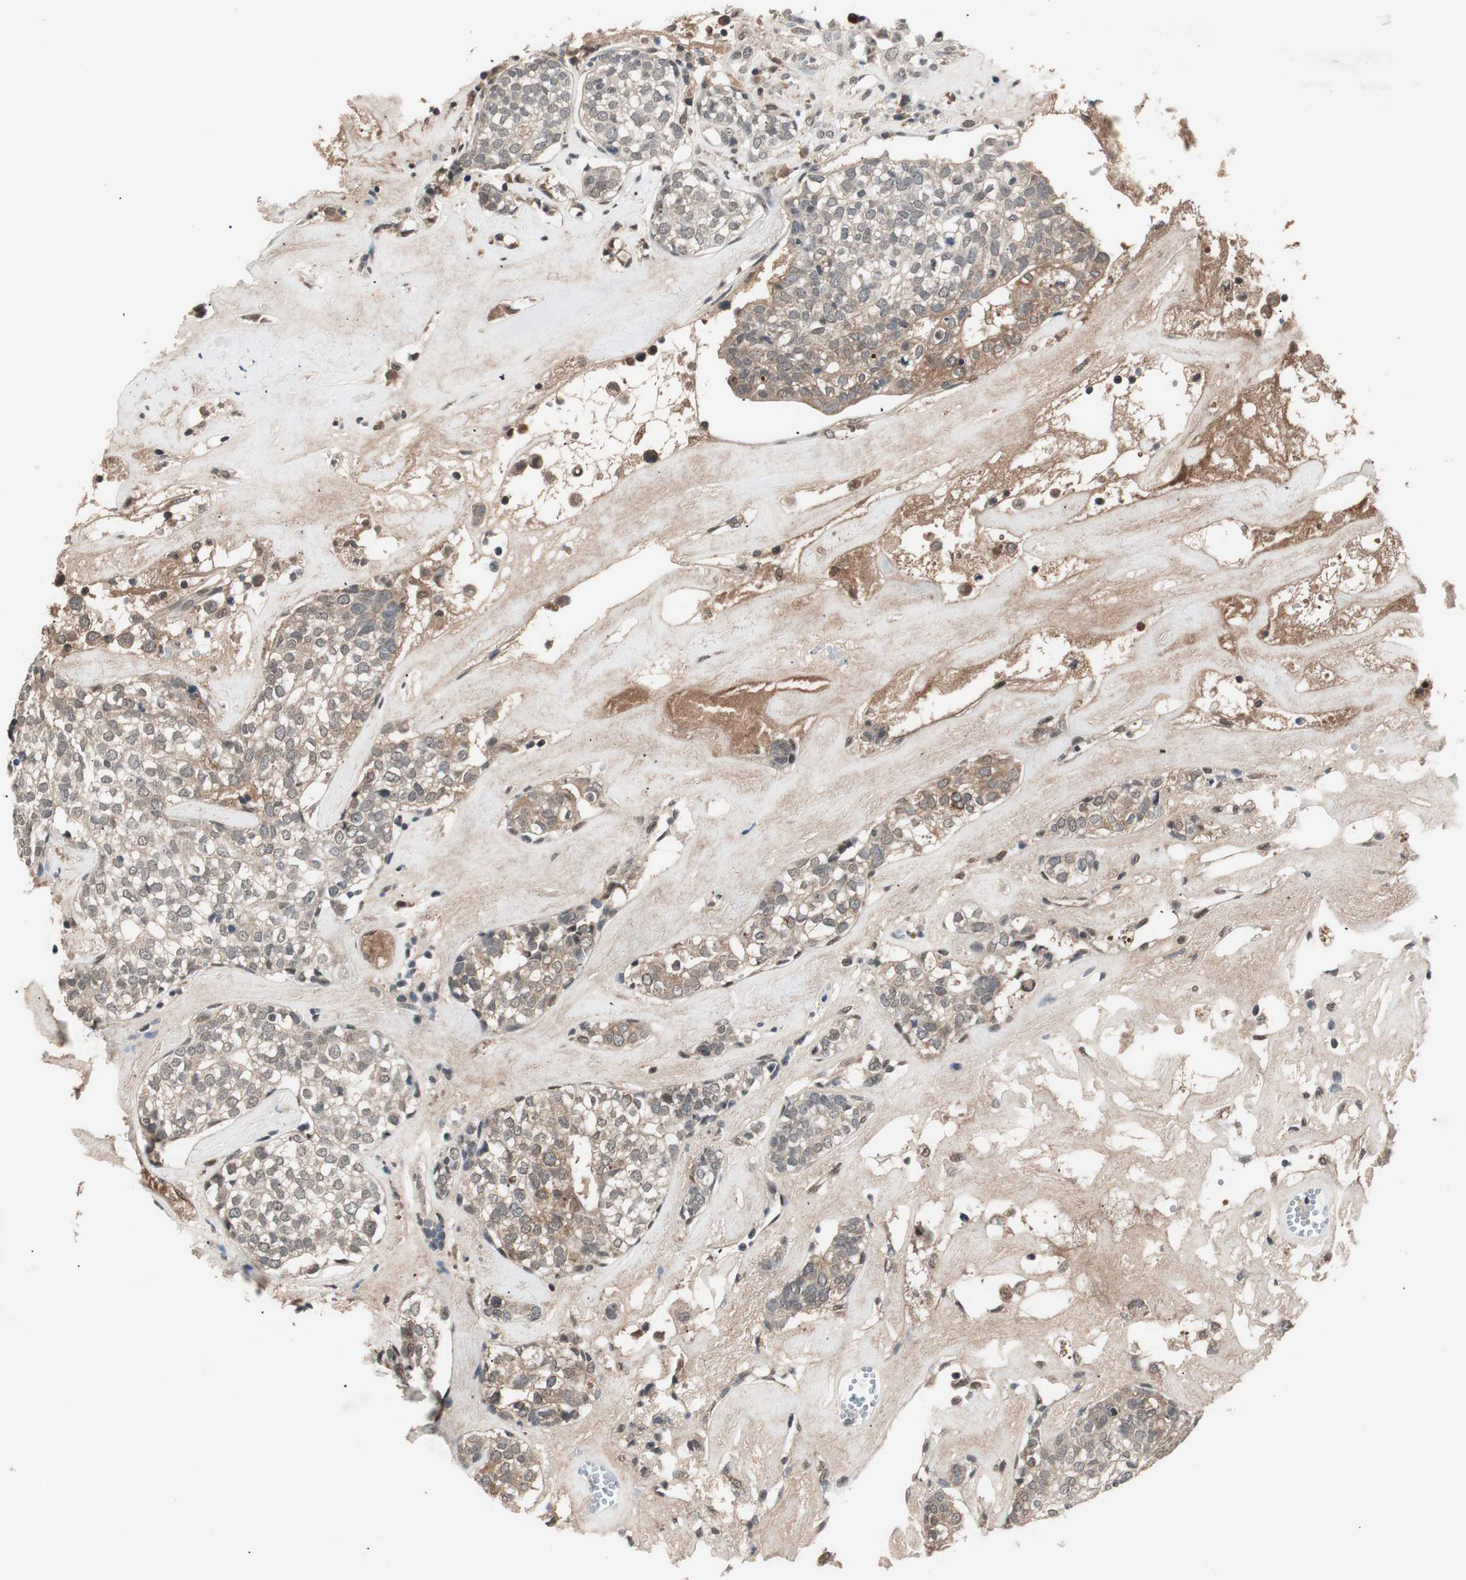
{"staining": {"intensity": "weak", "quantity": "25%-75%", "location": "cytoplasmic/membranous"}, "tissue": "head and neck cancer", "cell_type": "Tumor cells", "image_type": "cancer", "snomed": [{"axis": "morphology", "description": "Adenocarcinoma, NOS"}, {"axis": "topography", "description": "Salivary gland"}, {"axis": "topography", "description": "Head-Neck"}], "caption": "IHC (DAB) staining of human head and neck cancer (adenocarcinoma) exhibits weak cytoplasmic/membranous protein expression in about 25%-75% of tumor cells.", "gene": "NFRKB", "patient": {"sex": "female", "age": 65}}